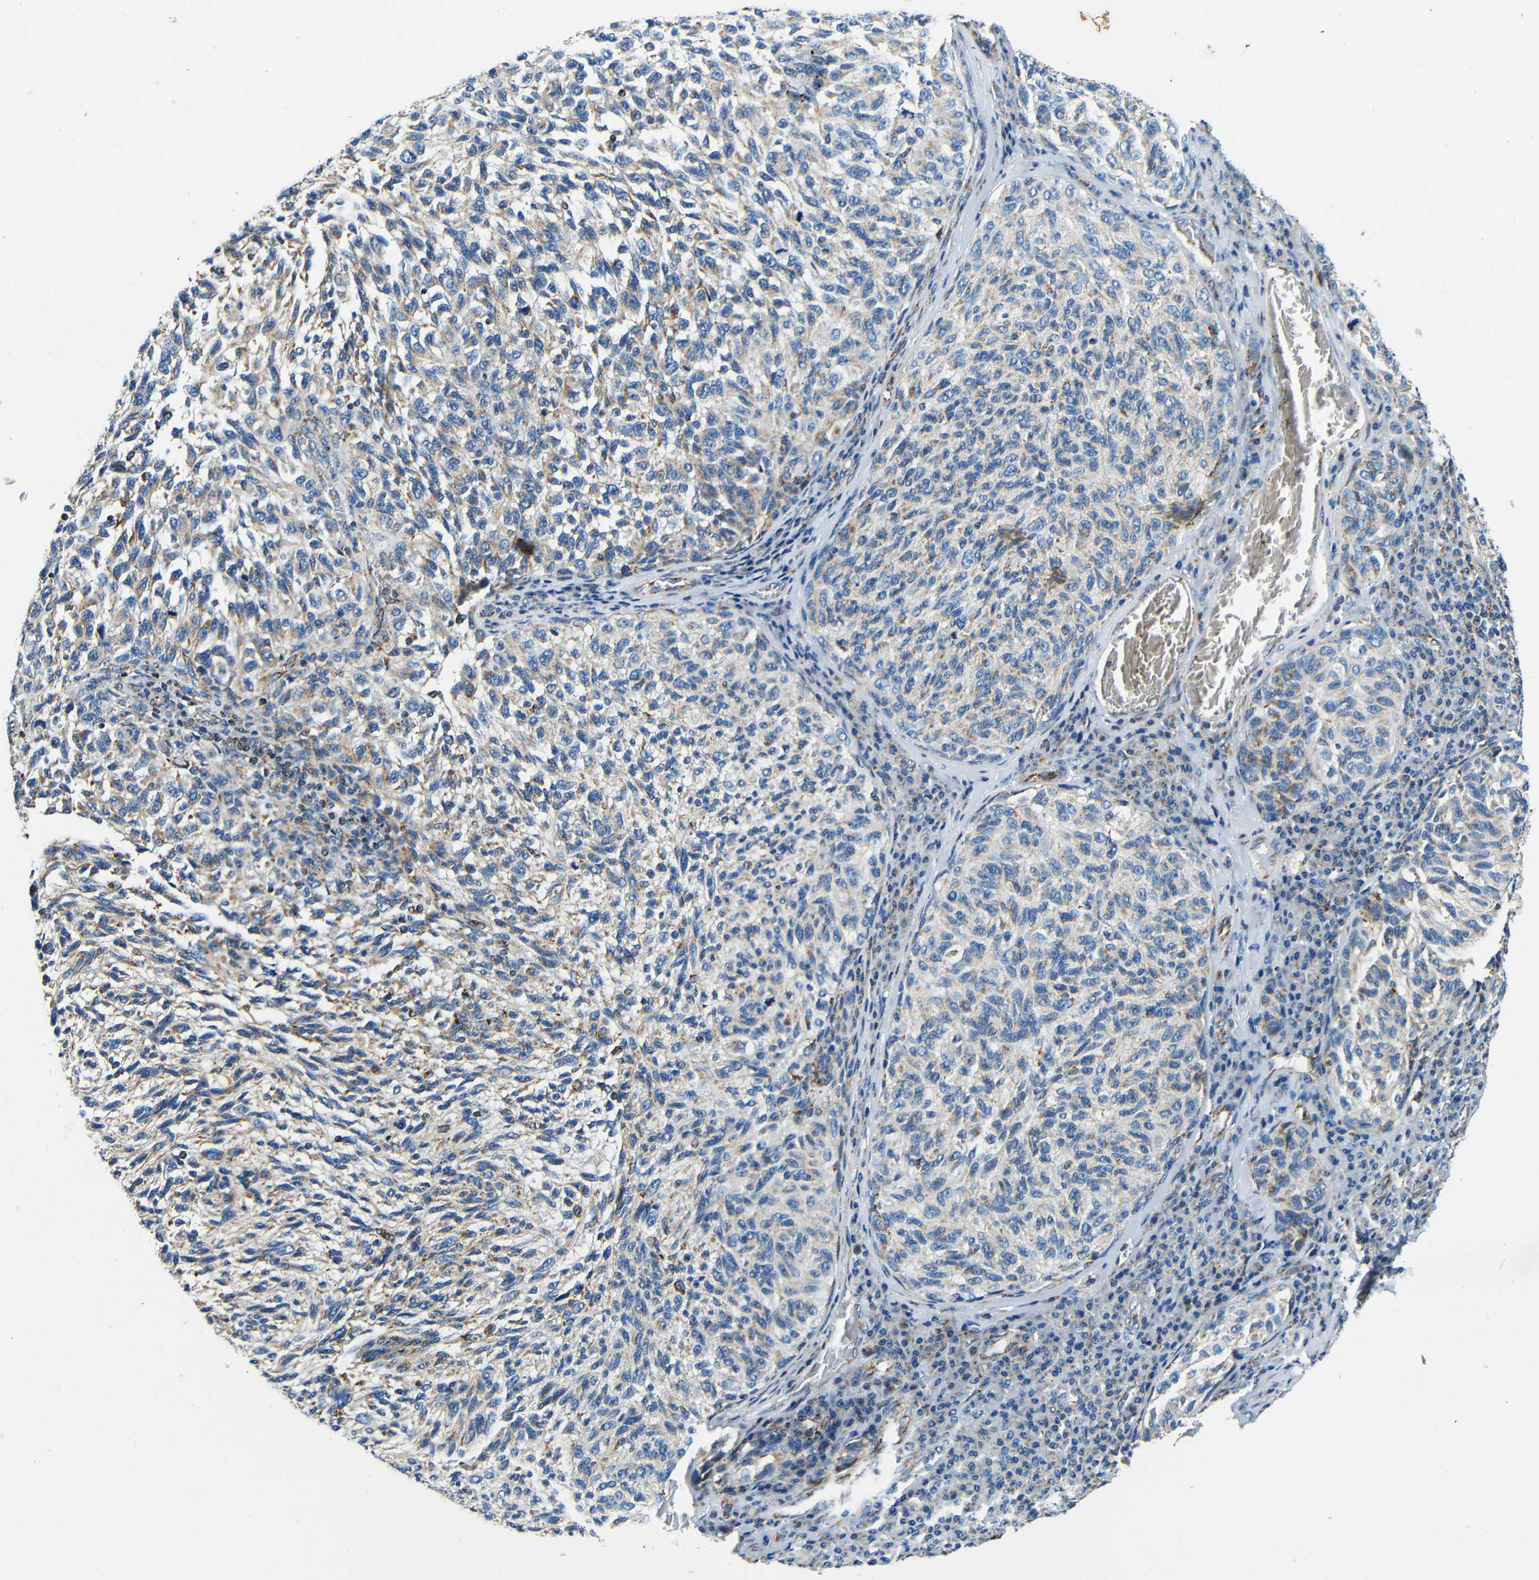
{"staining": {"intensity": "moderate", "quantity": "25%-75%", "location": "cytoplasmic/membranous"}, "tissue": "melanoma", "cell_type": "Tumor cells", "image_type": "cancer", "snomed": [{"axis": "morphology", "description": "Malignant melanoma, NOS"}, {"axis": "topography", "description": "Skin"}], "caption": "There is medium levels of moderate cytoplasmic/membranous positivity in tumor cells of melanoma, as demonstrated by immunohistochemical staining (brown color).", "gene": "GALNT18", "patient": {"sex": "female", "age": 73}}